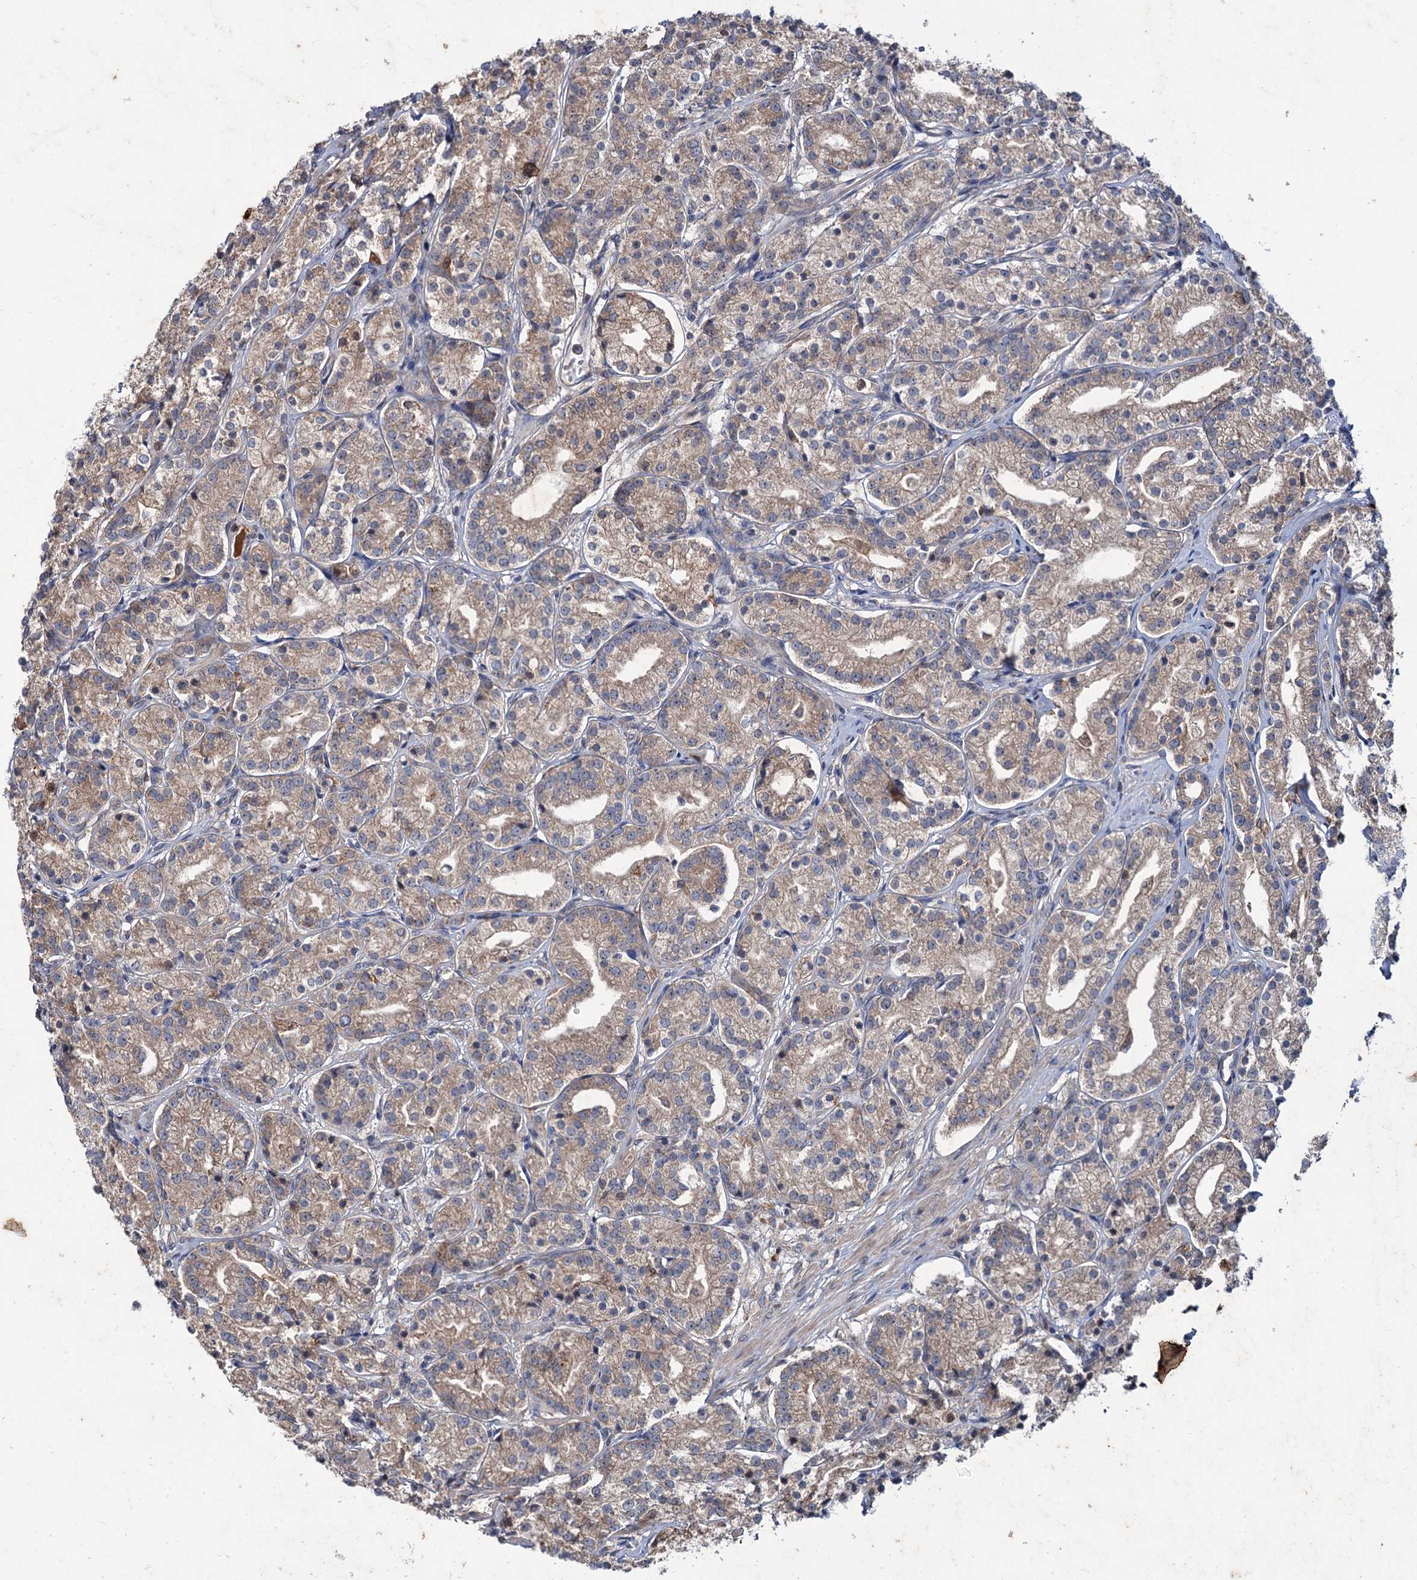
{"staining": {"intensity": "moderate", "quantity": "25%-75%", "location": "cytoplasmic/membranous"}, "tissue": "prostate cancer", "cell_type": "Tumor cells", "image_type": "cancer", "snomed": [{"axis": "morphology", "description": "Adenocarcinoma, High grade"}, {"axis": "topography", "description": "Prostate"}], "caption": "The micrograph reveals immunohistochemical staining of high-grade adenocarcinoma (prostate). There is moderate cytoplasmic/membranous expression is identified in approximately 25%-75% of tumor cells.", "gene": "PTPN3", "patient": {"sex": "male", "age": 69}}